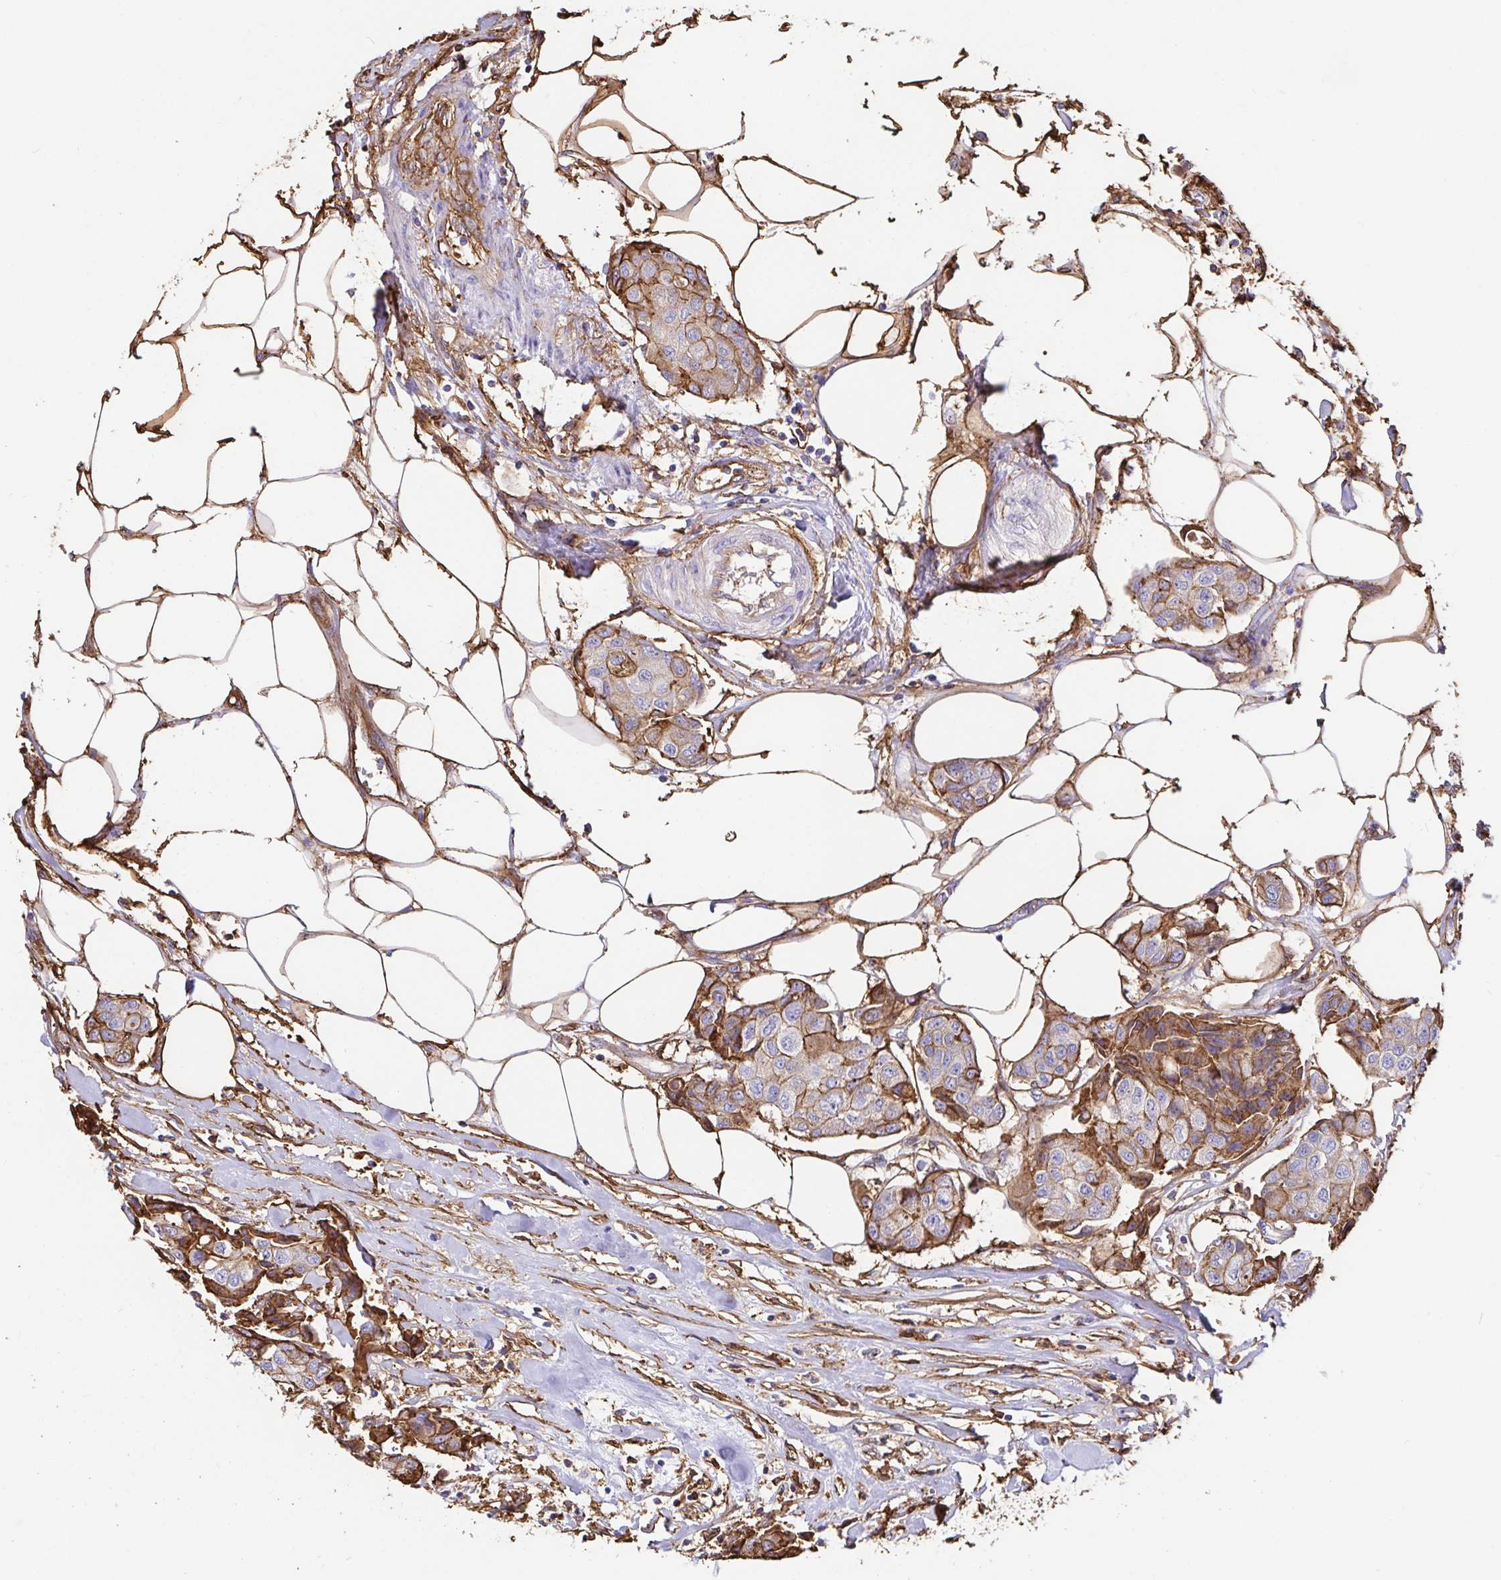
{"staining": {"intensity": "moderate", "quantity": ">75%", "location": "cytoplasmic/membranous"}, "tissue": "breast cancer", "cell_type": "Tumor cells", "image_type": "cancer", "snomed": [{"axis": "morphology", "description": "Duct carcinoma"}, {"axis": "topography", "description": "Breast"}, {"axis": "topography", "description": "Lymph node"}], "caption": "Immunohistochemistry (IHC) histopathology image of neoplastic tissue: infiltrating ductal carcinoma (breast) stained using IHC displays medium levels of moderate protein expression localized specifically in the cytoplasmic/membranous of tumor cells, appearing as a cytoplasmic/membranous brown color.", "gene": "ANXA2", "patient": {"sex": "female", "age": 80}}